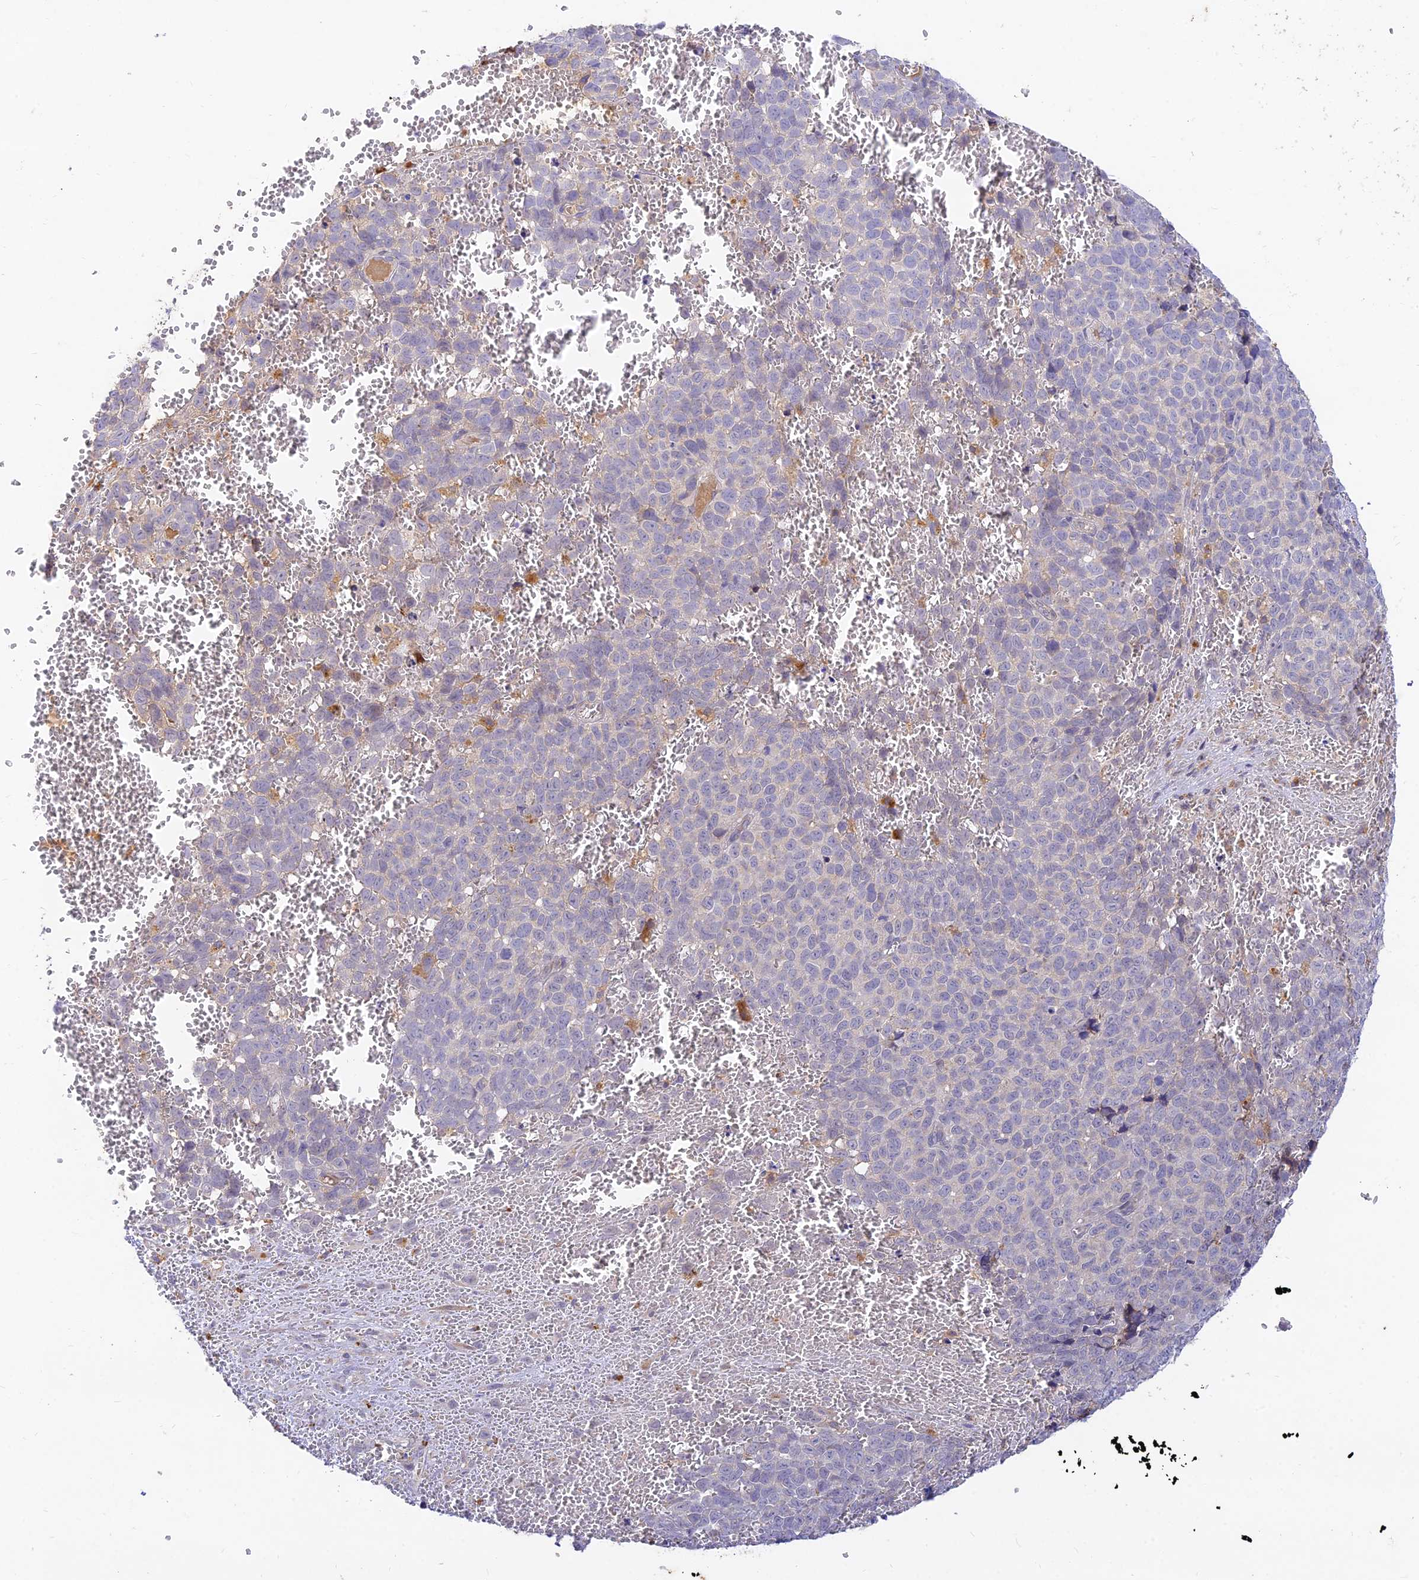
{"staining": {"intensity": "weak", "quantity": "<25%", "location": "cytoplasmic/membranous"}, "tissue": "melanoma", "cell_type": "Tumor cells", "image_type": "cancer", "snomed": [{"axis": "morphology", "description": "Malignant melanoma, NOS"}, {"axis": "topography", "description": "Nose, NOS"}], "caption": "Immunohistochemical staining of human melanoma demonstrates no significant expression in tumor cells.", "gene": "ACSM5", "patient": {"sex": "female", "age": 48}}